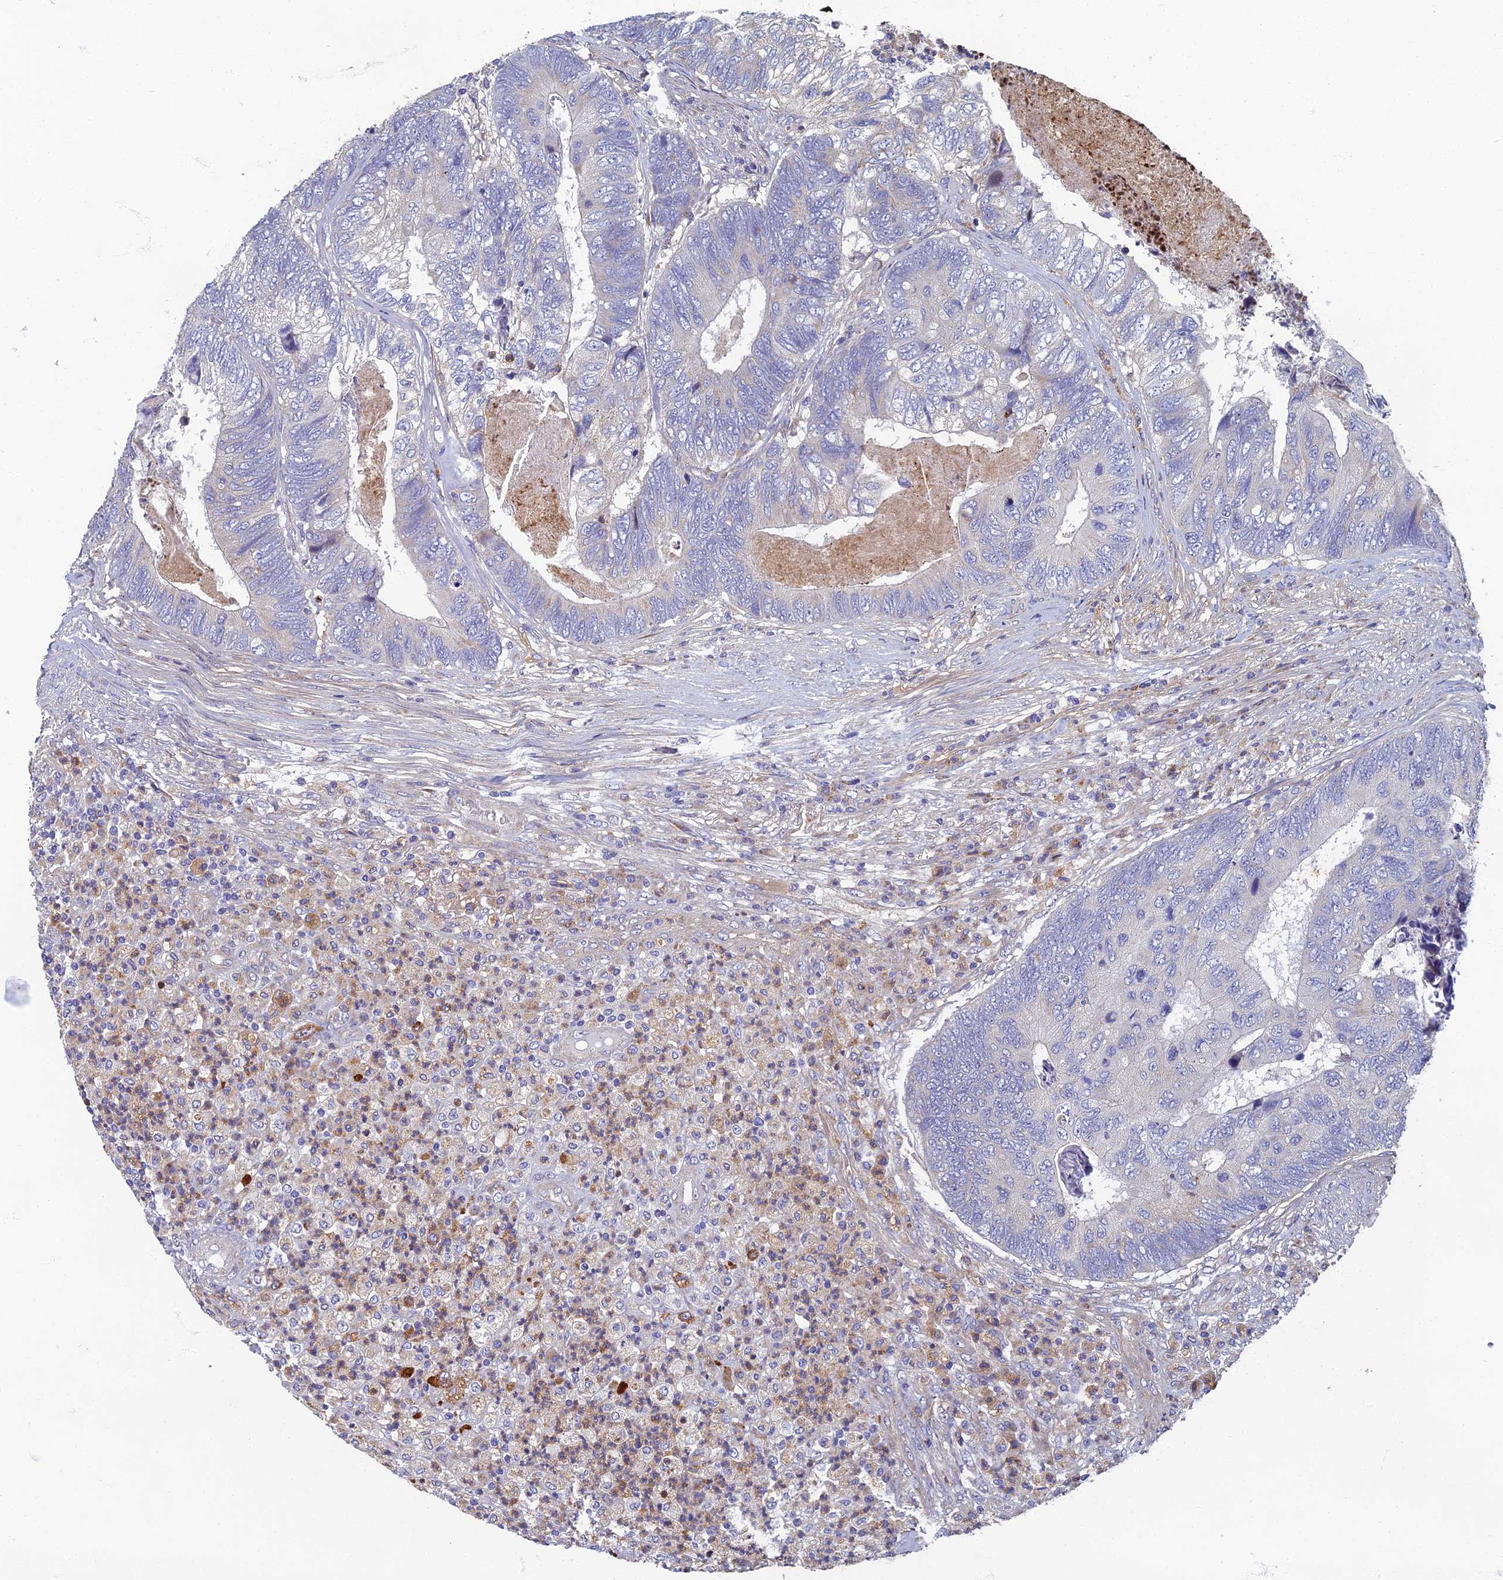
{"staining": {"intensity": "negative", "quantity": "none", "location": "none"}, "tissue": "colorectal cancer", "cell_type": "Tumor cells", "image_type": "cancer", "snomed": [{"axis": "morphology", "description": "Adenocarcinoma, NOS"}, {"axis": "topography", "description": "Colon"}], "caption": "Tumor cells are negative for protein expression in human adenocarcinoma (colorectal). (DAB (3,3'-diaminobenzidine) immunohistochemistry (IHC) visualized using brightfield microscopy, high magnification).", "gene": "RNASEK", "patient": {"sex": "female", "age": 67}}